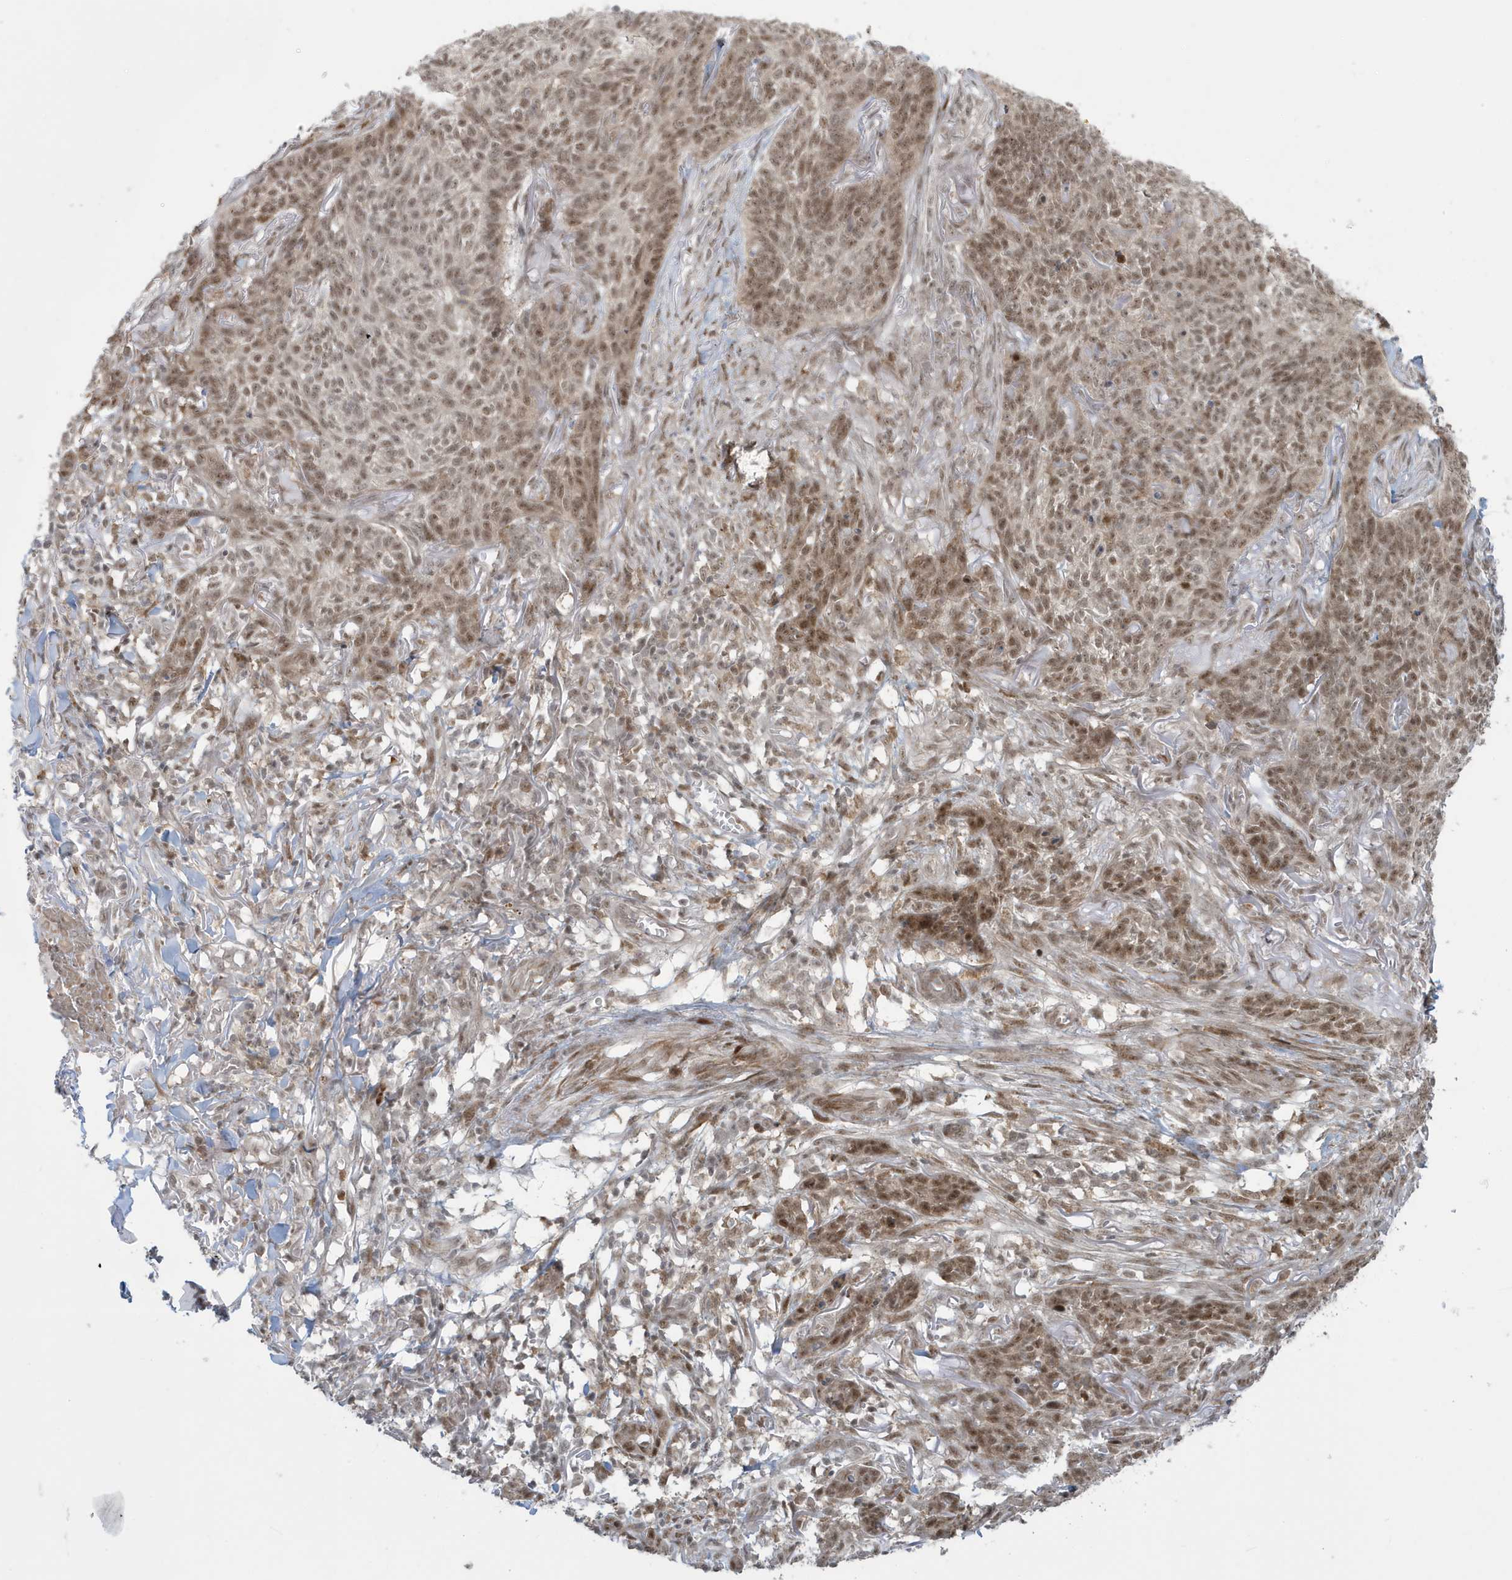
{"staining": {"intensity": "moderate", "quantity": ">75%", "location": "nuclear"}, "tissue": "skin cancer", "cell_type": "Tumor cells", "image_type": "cancer", "snomed": [{"axis": "morphology", "description": "Basal cell carcinoma"}, {"axis": "topography", "description": "Skin"}], "caption": "Skin basal cell carcinoma tissue reveals moderate nuclear positivity in approximately >75% of tumor cells, visualized by immunohistochemistry.", "gene": "C1orf52", "patient": {"sex": "male", "age": 85}}